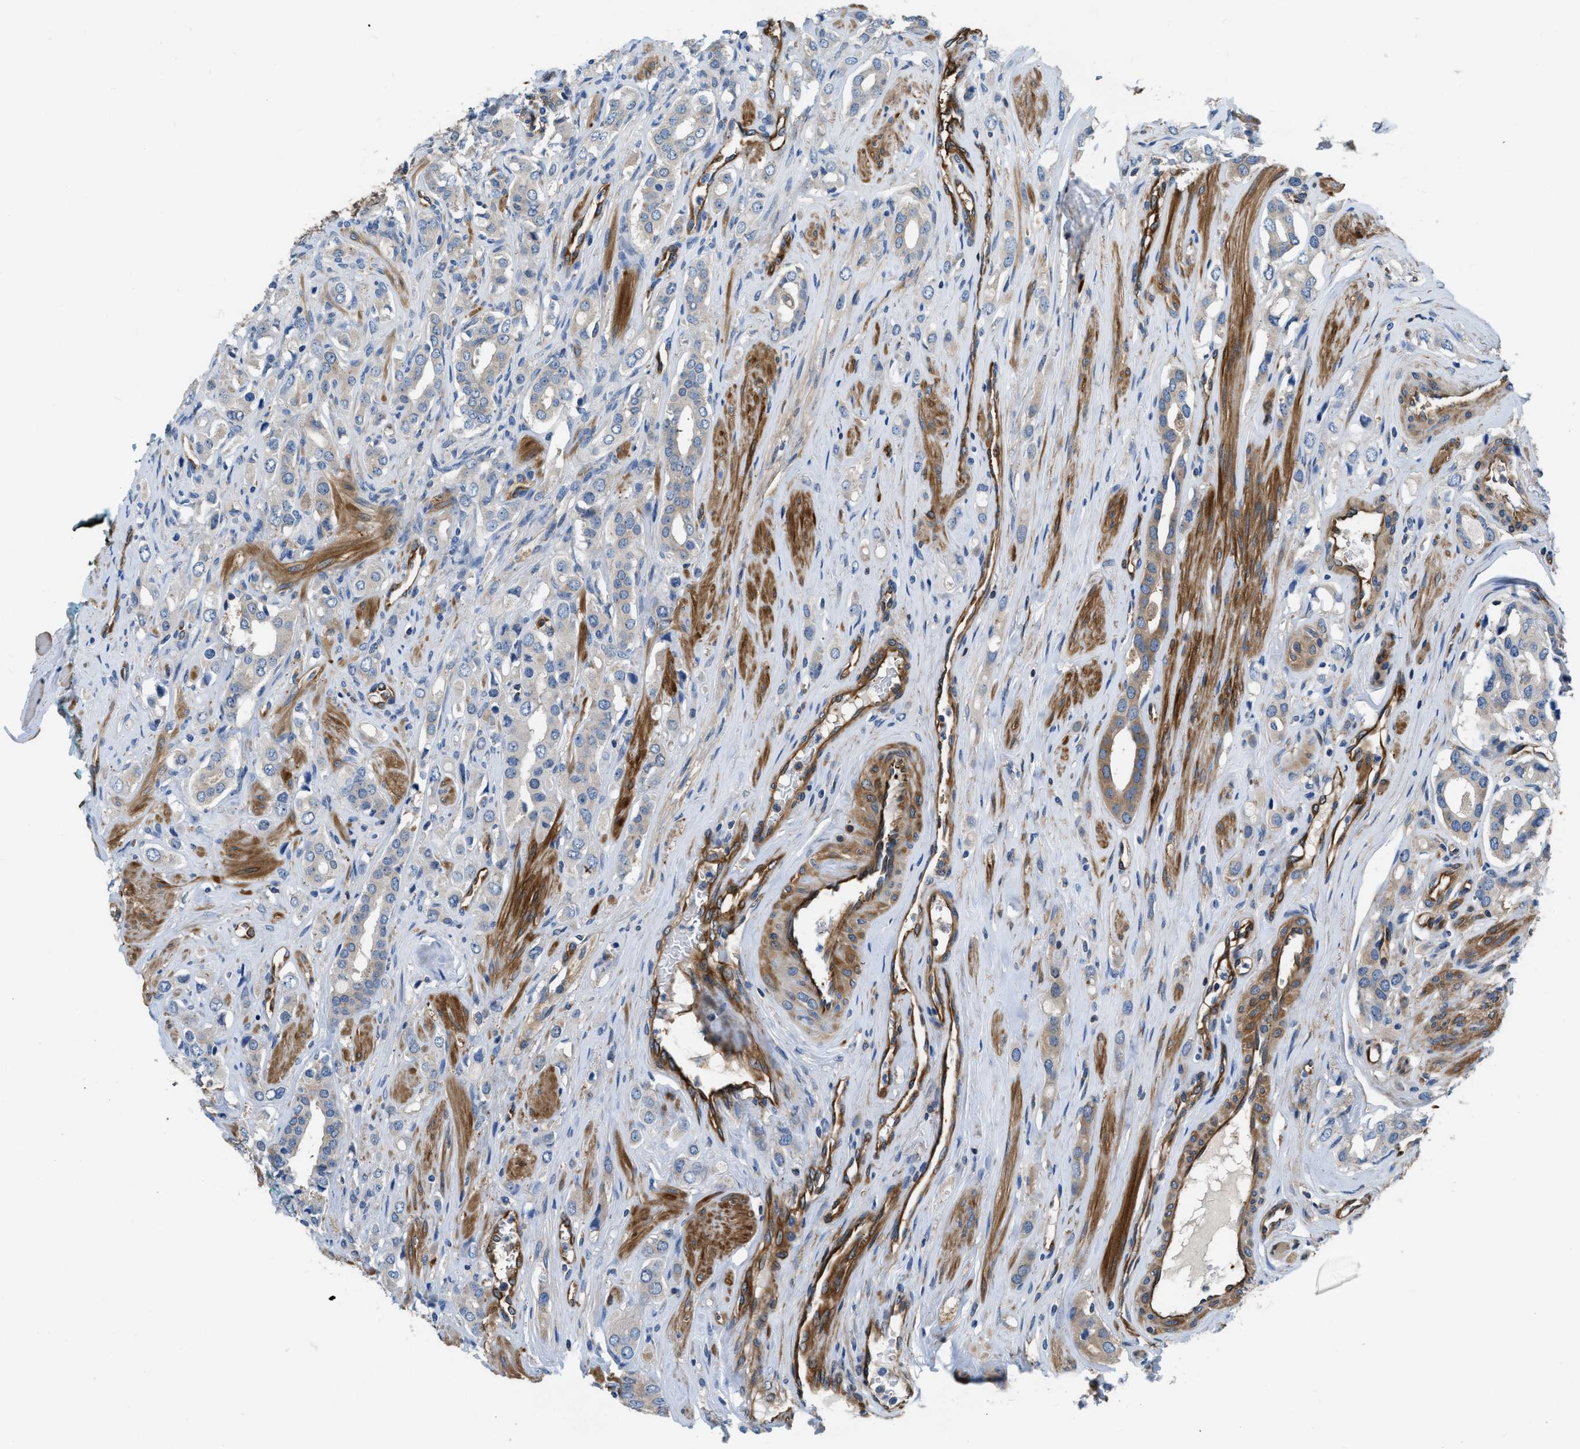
{"staining": {"intensity": "weak", "quantity": "<25%", "location": "cytoplasmic/membranous"}, "tissue": "prostate cancer", "cell_type": "Tumor cells", "image_type": "cancer", "snomed": [{"axis": "morphology", "description": "Adenocarcinoma, High grade"}, {"axis": "topography", "description": "Prostate"}], "caption": "Prostate cancer was stained to show a protein in brown. There is no significant expression in tumor cells.", "gene": "PFKP", "patient": {"sex": "male", "age": 52}}